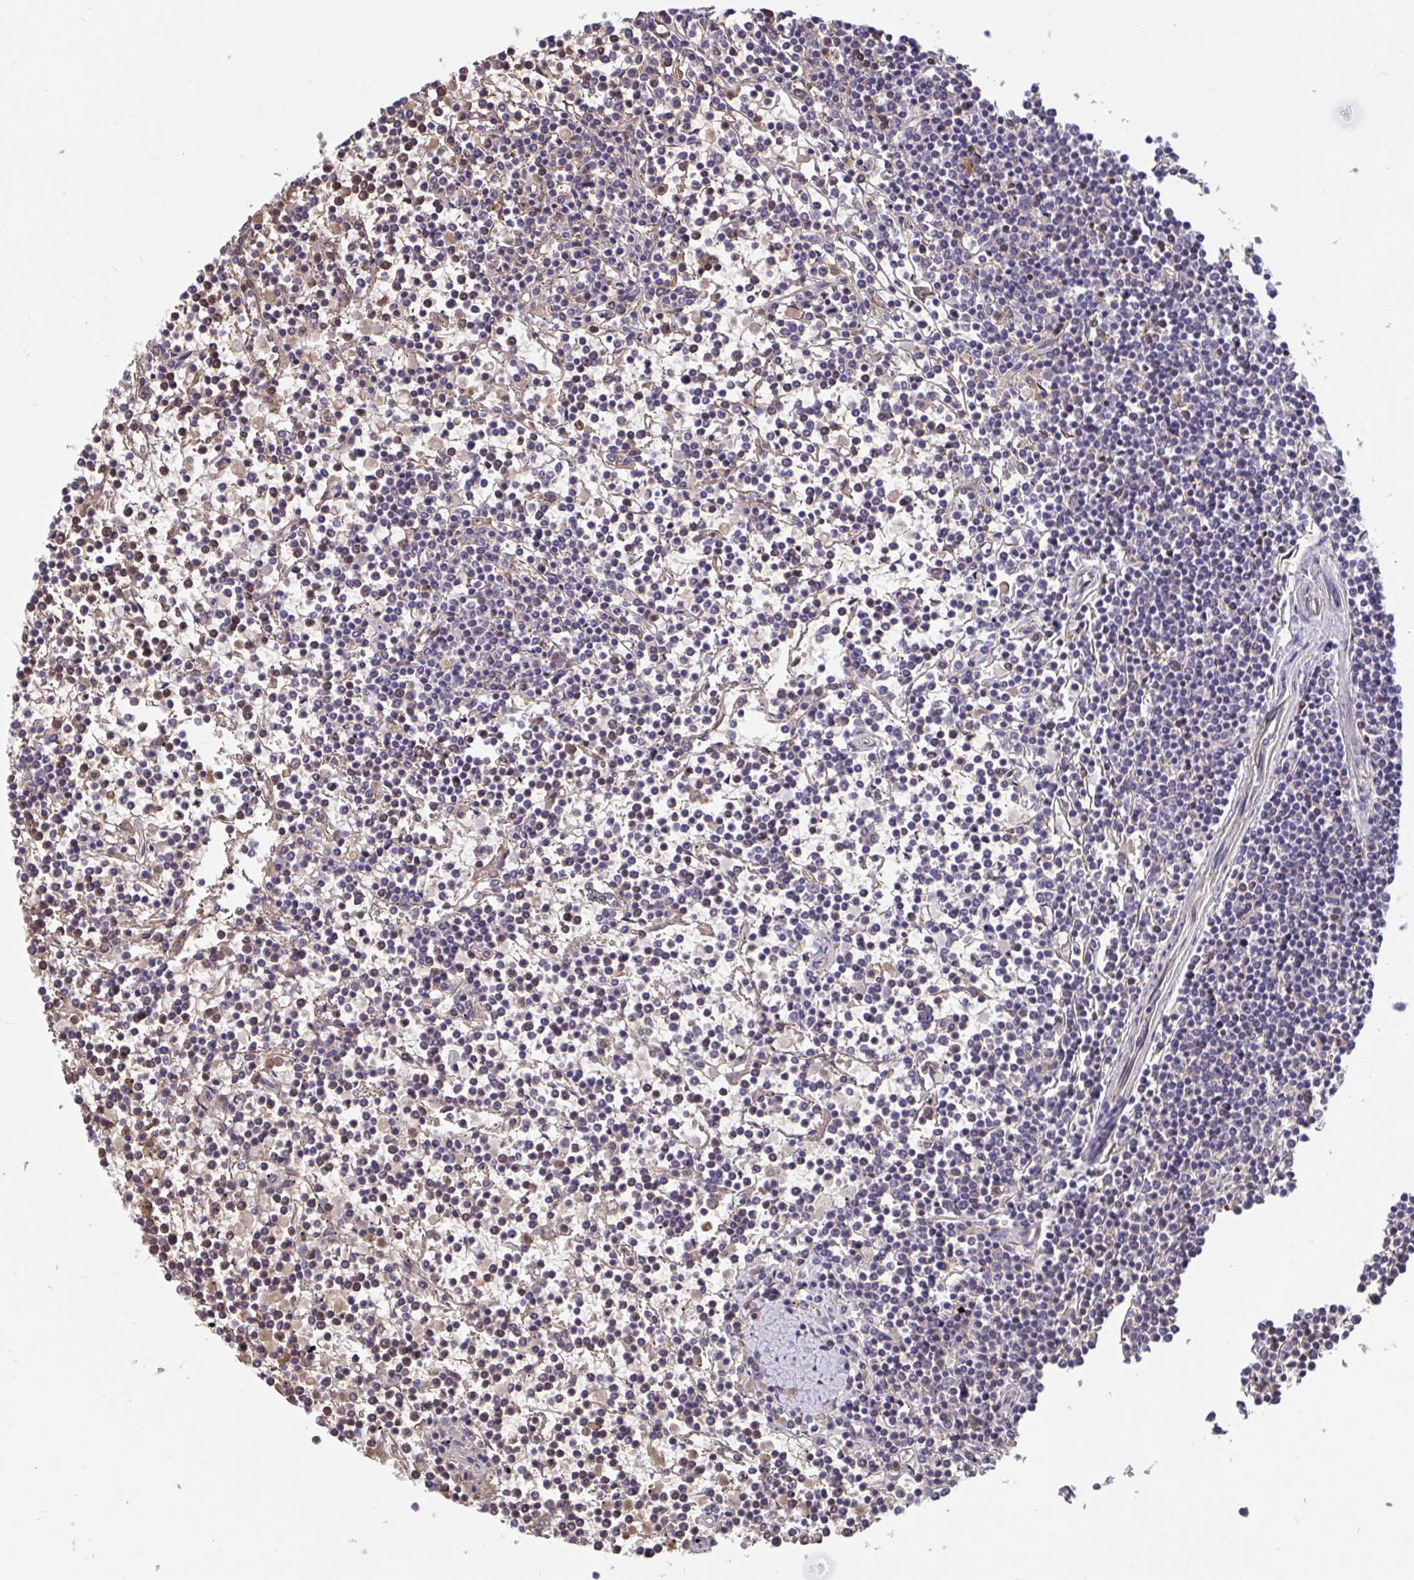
{"staining": {"intensity": "negative", "quantity": "none", "location": "none"}, "tissue": "lymphoma", "cell_type": "Tumor cells", "image_type": "cancer", "snomed": [{"axis": "morphology", "description": "Malignant lymphoma, non-Hodgkin's type, Low grade"}, {"axis": "topography", "description": "Spleen"}], "caption": "IHC of low-grade malignant lymphoma, non-Hodgkin's type reveals no staining in tumor cells.", "gene": "TTC30B", "patient": {"sex": "female", "age": 19}}